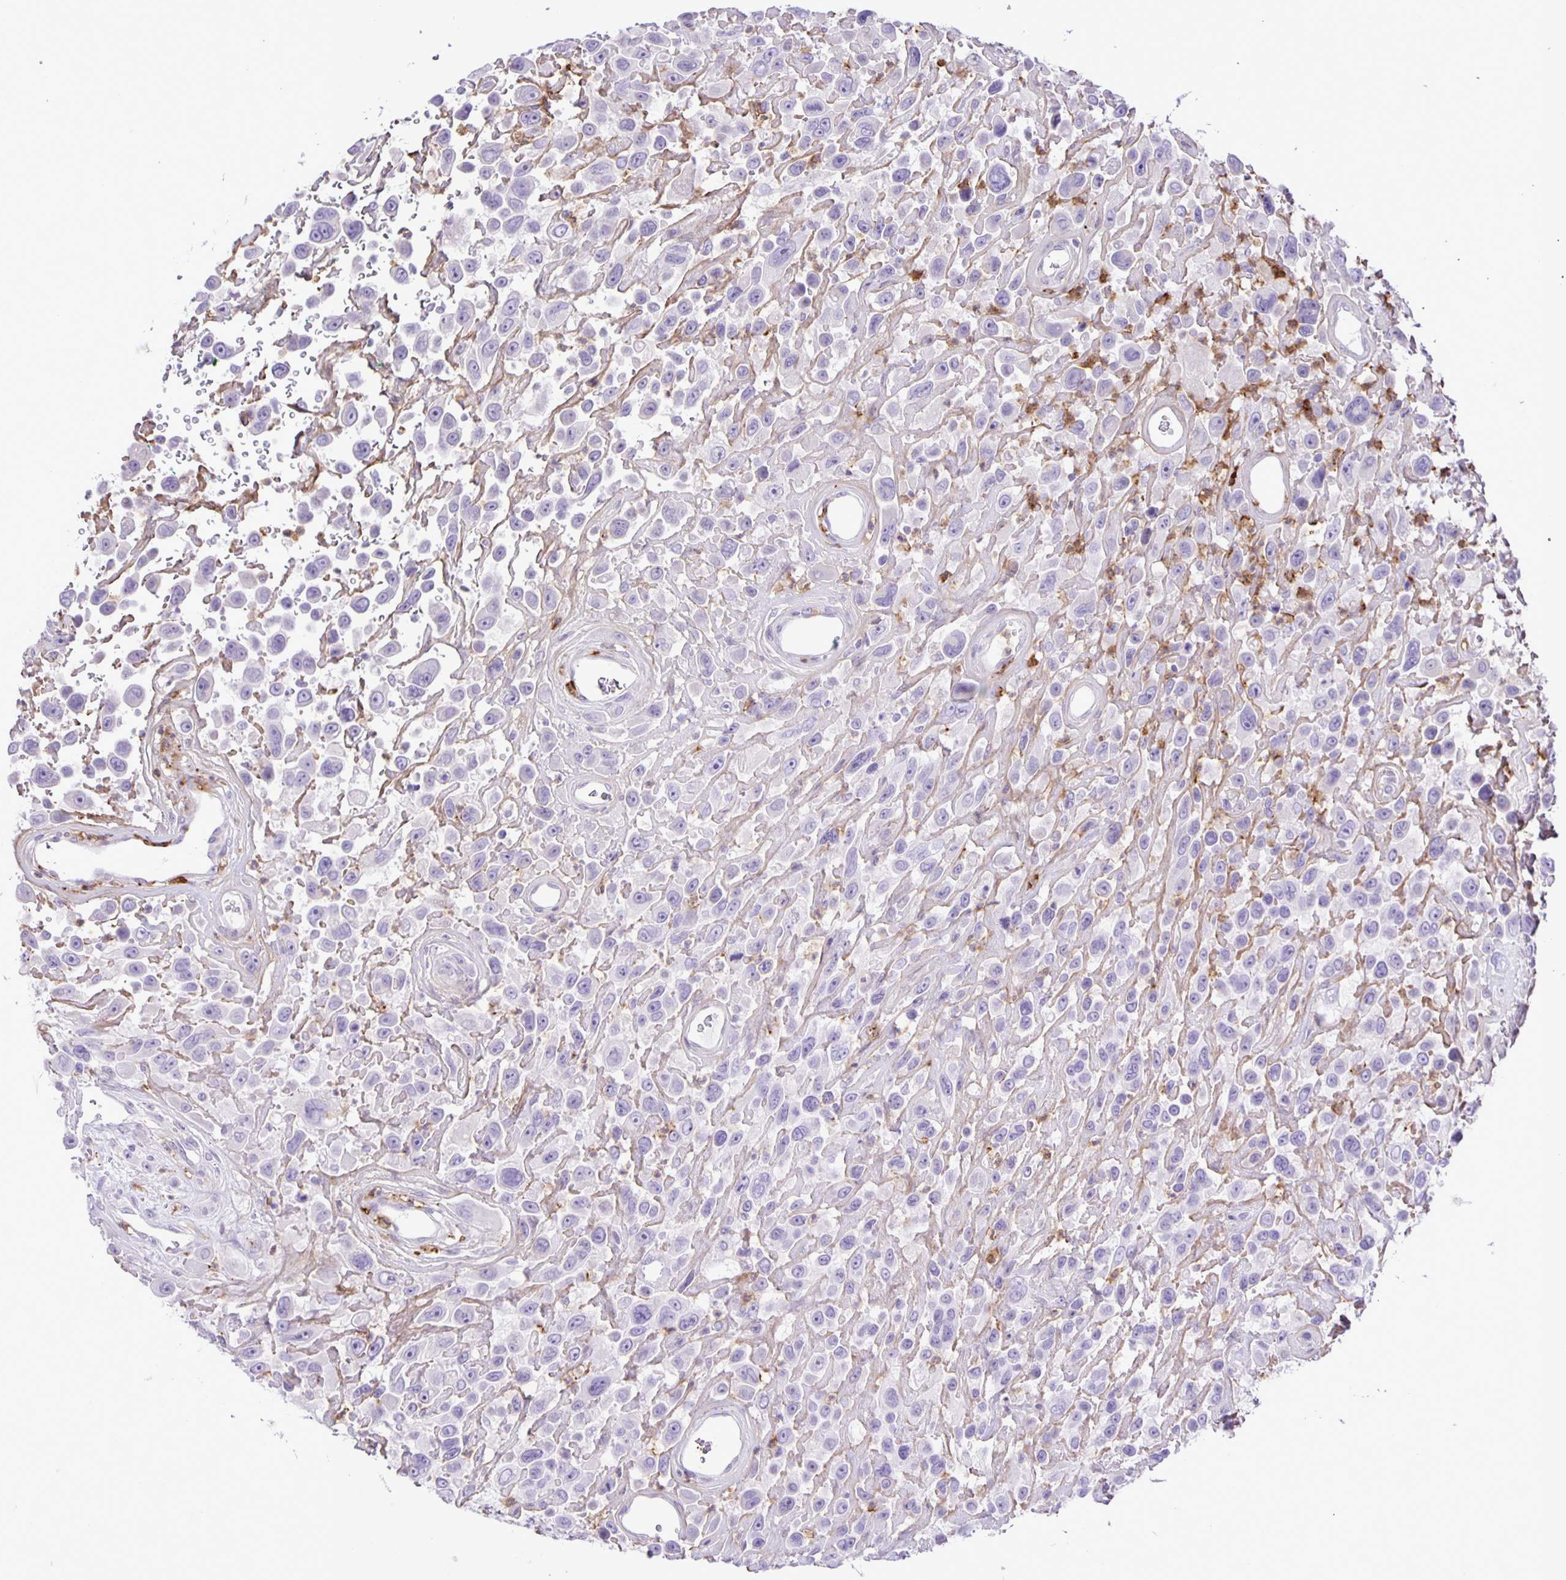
{"staining": {"intensity": "negative", "quantity": "none", "location": "none"}, "tissue": "urothelial cancer", "cell_type": "Tumor cells", "image_type": "cancer", "snomed": [{"axis": "morphology", "description": "Urothelial carcinoma, High grade"}, {"axis": "topography", "description": "Urinary bladder"}], "caption": "Immunohistochemistry (IHC) micrograph of neoplastic tissue: human urothelial cancer stained with DAB (3,3'-diaminobenzidine) exhibits no significant protein staining in tumor cells. (Stains: DAB (3,3'-diaminobenzidine) immunohistochemistry with hematoxylin counter stain, Microscopy: brightfield microscopy at high magnification).", "gene": "ADCK1", "patient": {"sex": "male", "age": 53}}